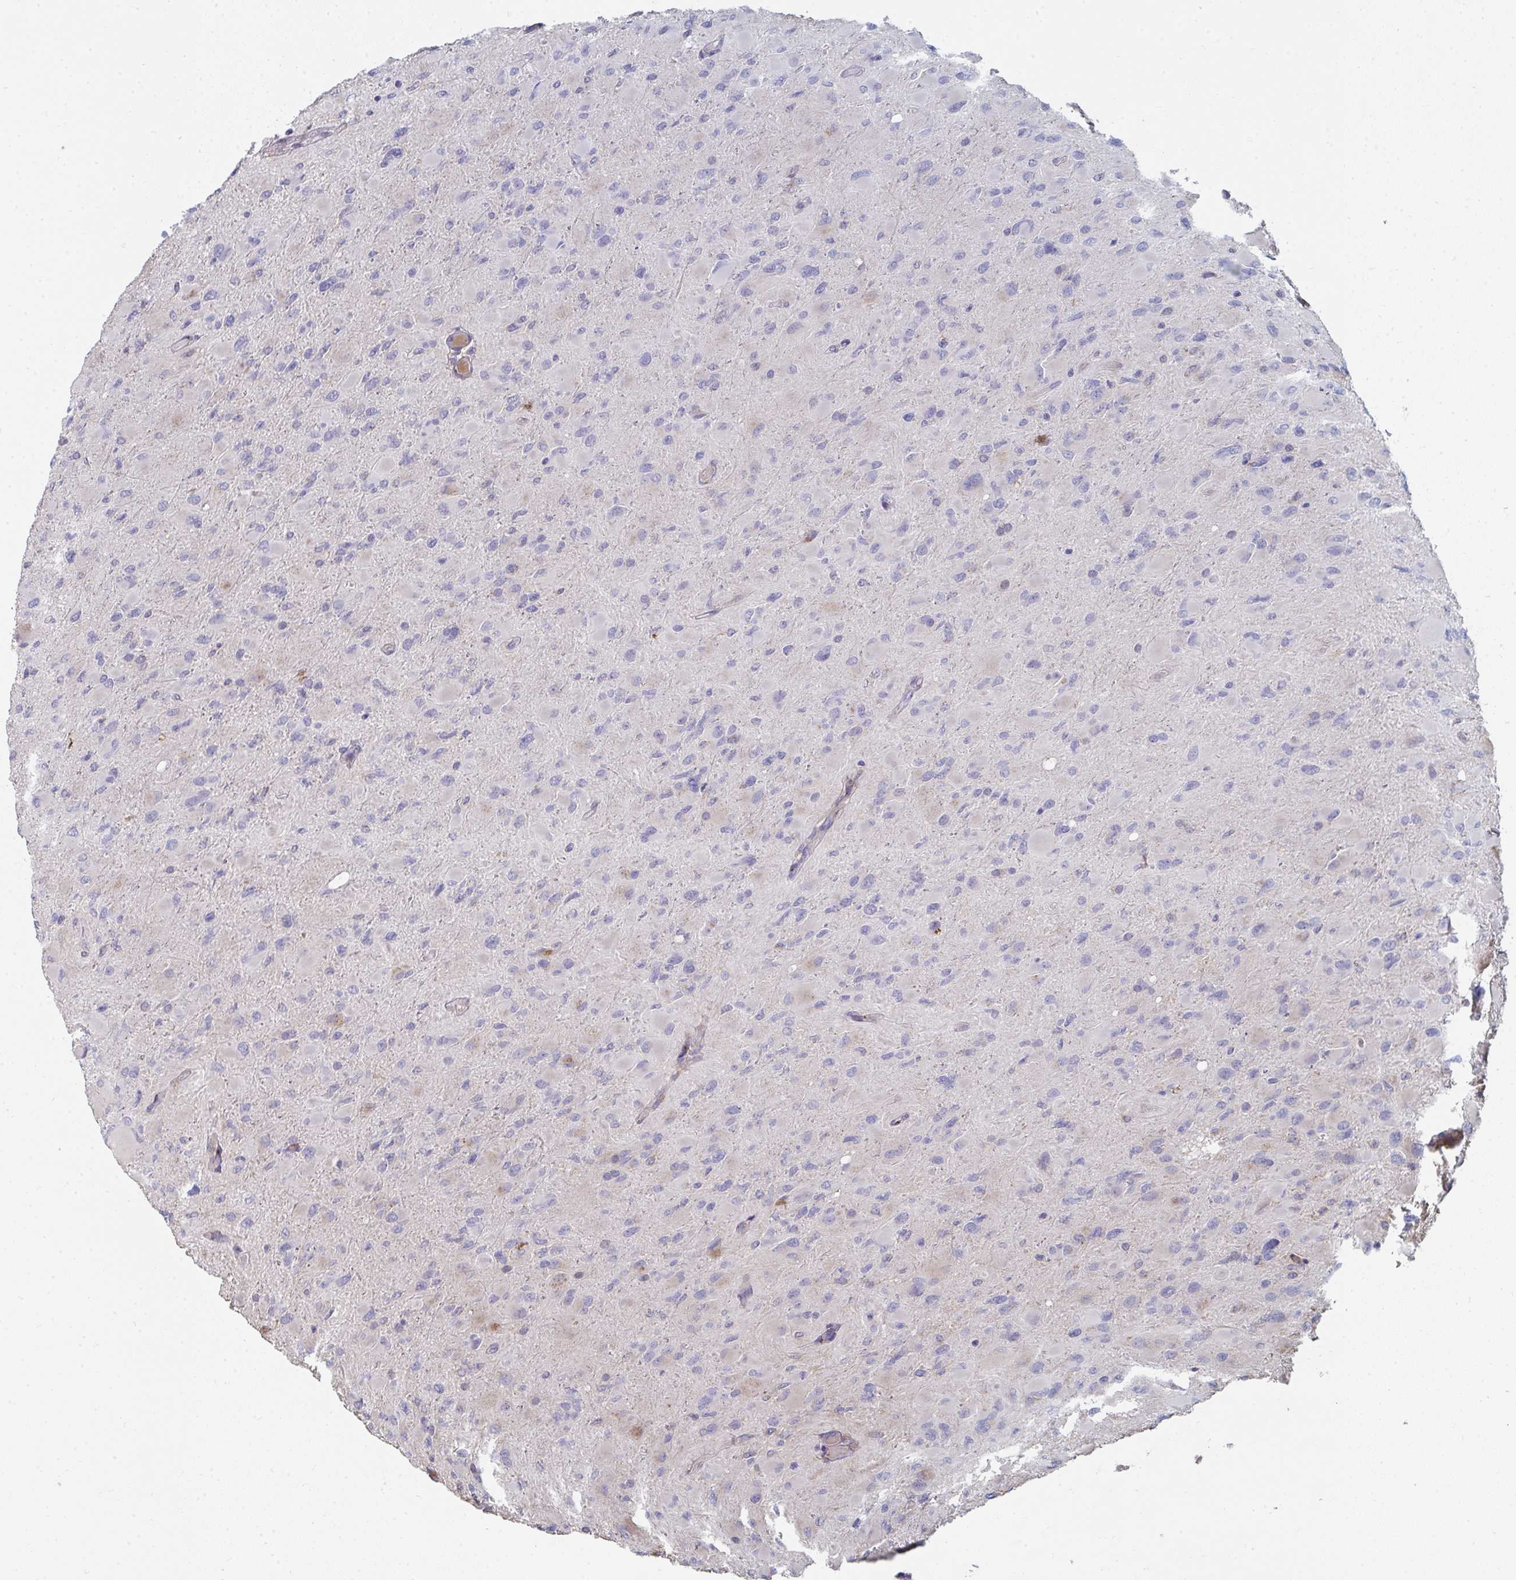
{"staining": {"intensity": "negative", "quantity": "none", "location": "none"}, "tissue": "glioma", "cell_type": "Tumor cells", "image_type": "cancer", "snomed": [{"axis": "morphology", "description": "Glioma, malignant, High grade"}, {"axis": "topography", "description": "Cerebral cortex"}], "caption": "High magnification brightfield microscopy of glioma stained with DAB (3,3'-diaminobenzidine) (brown) and counterstained with hematoxylin (blue): tumor cells show no significant expression.", "gene": "PSMG1", "patient": {"sex": "female", "age": 36}}